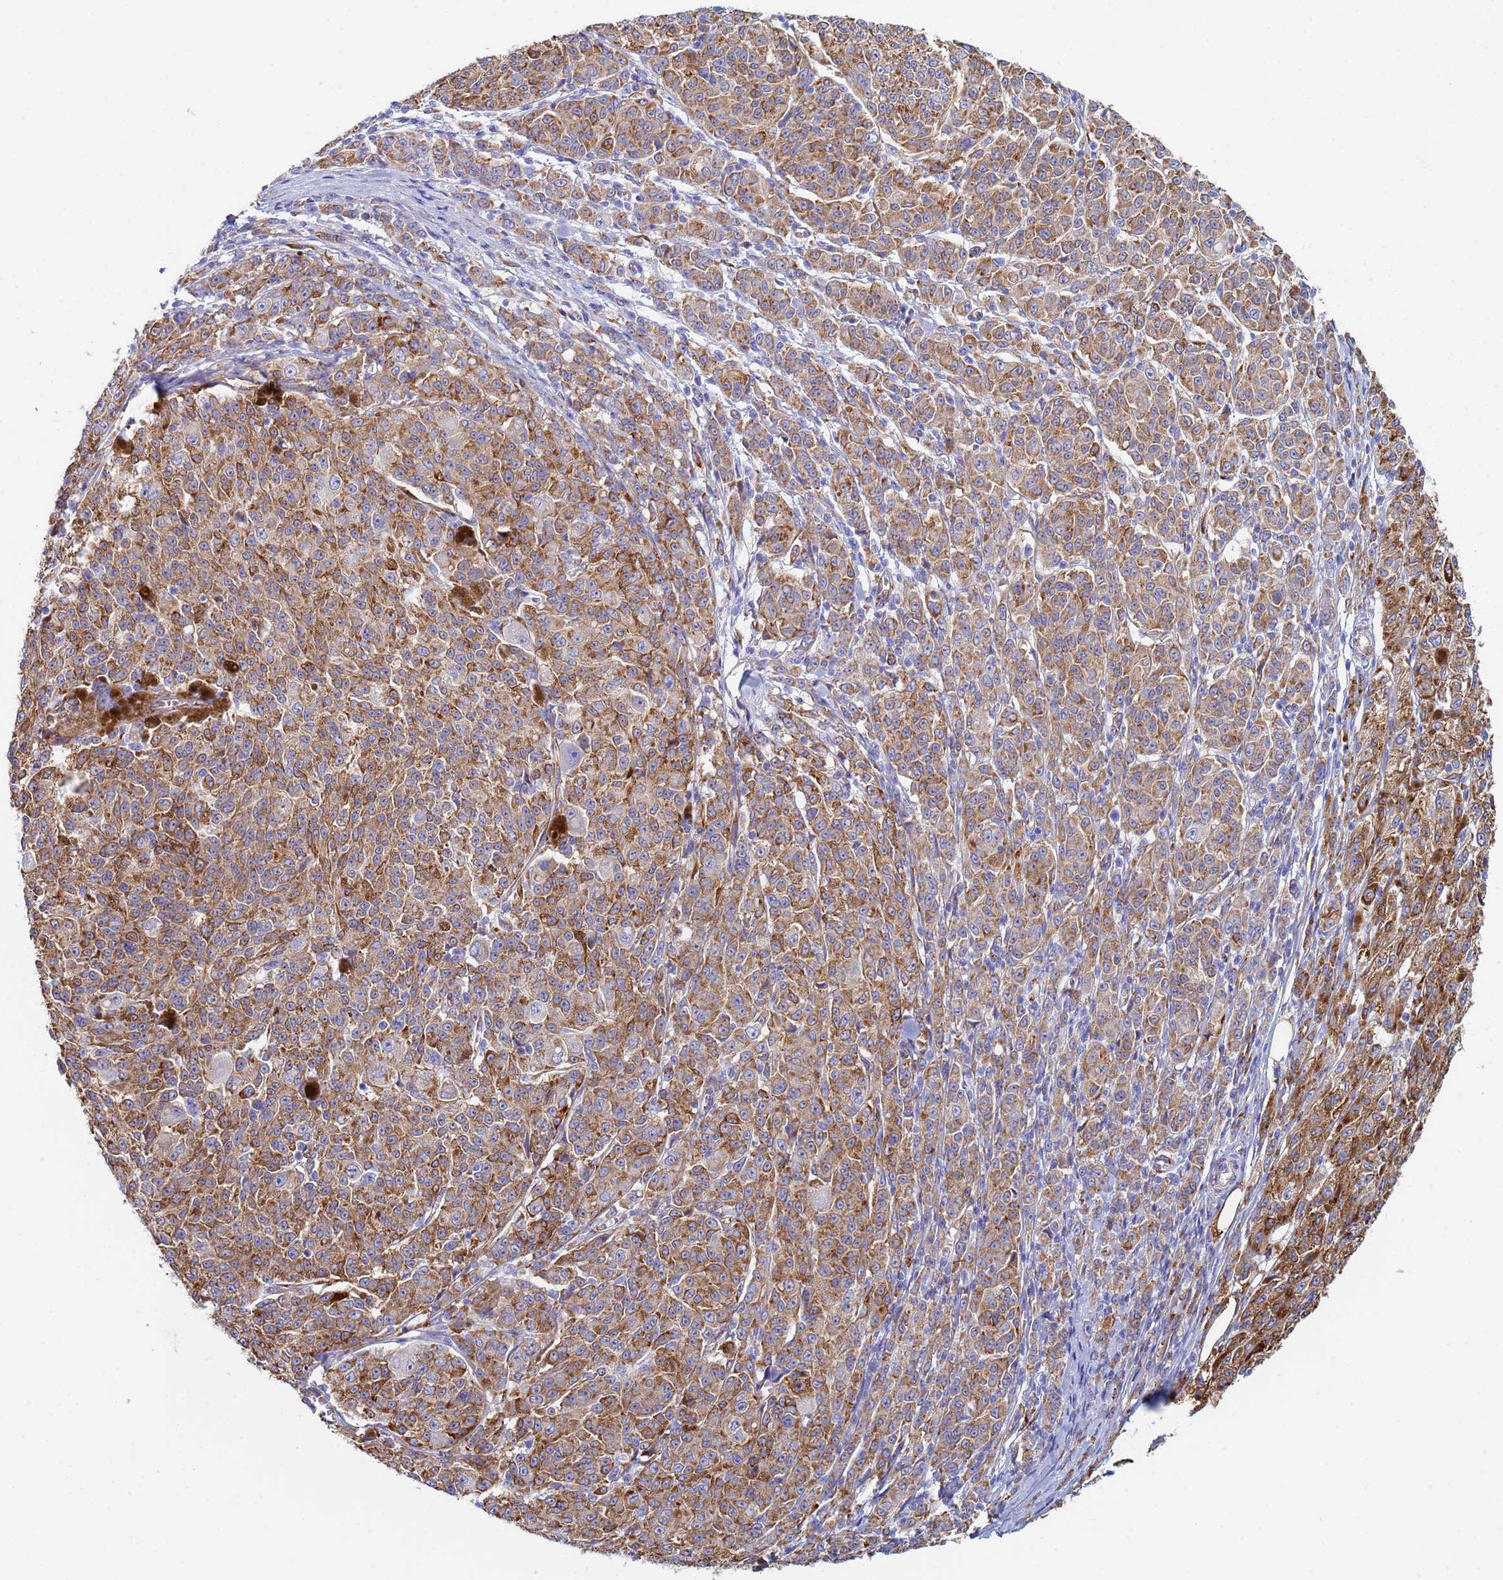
{"staining": {"intensity": "moderate", "quantity": ">75%", "location": "cytoplasmic/membranous"}, "tissue": "melanoma", "cell_type": "Tumor cells", "image_type": "cancer", "snomed": [{"axis": "morphology", "description": "Malignant melanoma, NOS"}, {"axis": "topography", "description": "Skin"}], "caption": "The histopathology image reveals a brown stain indicating the presence of a protein in the cytoplasmic/membranous of tumor cells in malignant melanoma.", "gene": "GDAP2", "patient": {"sex": "female", "age": 52}}